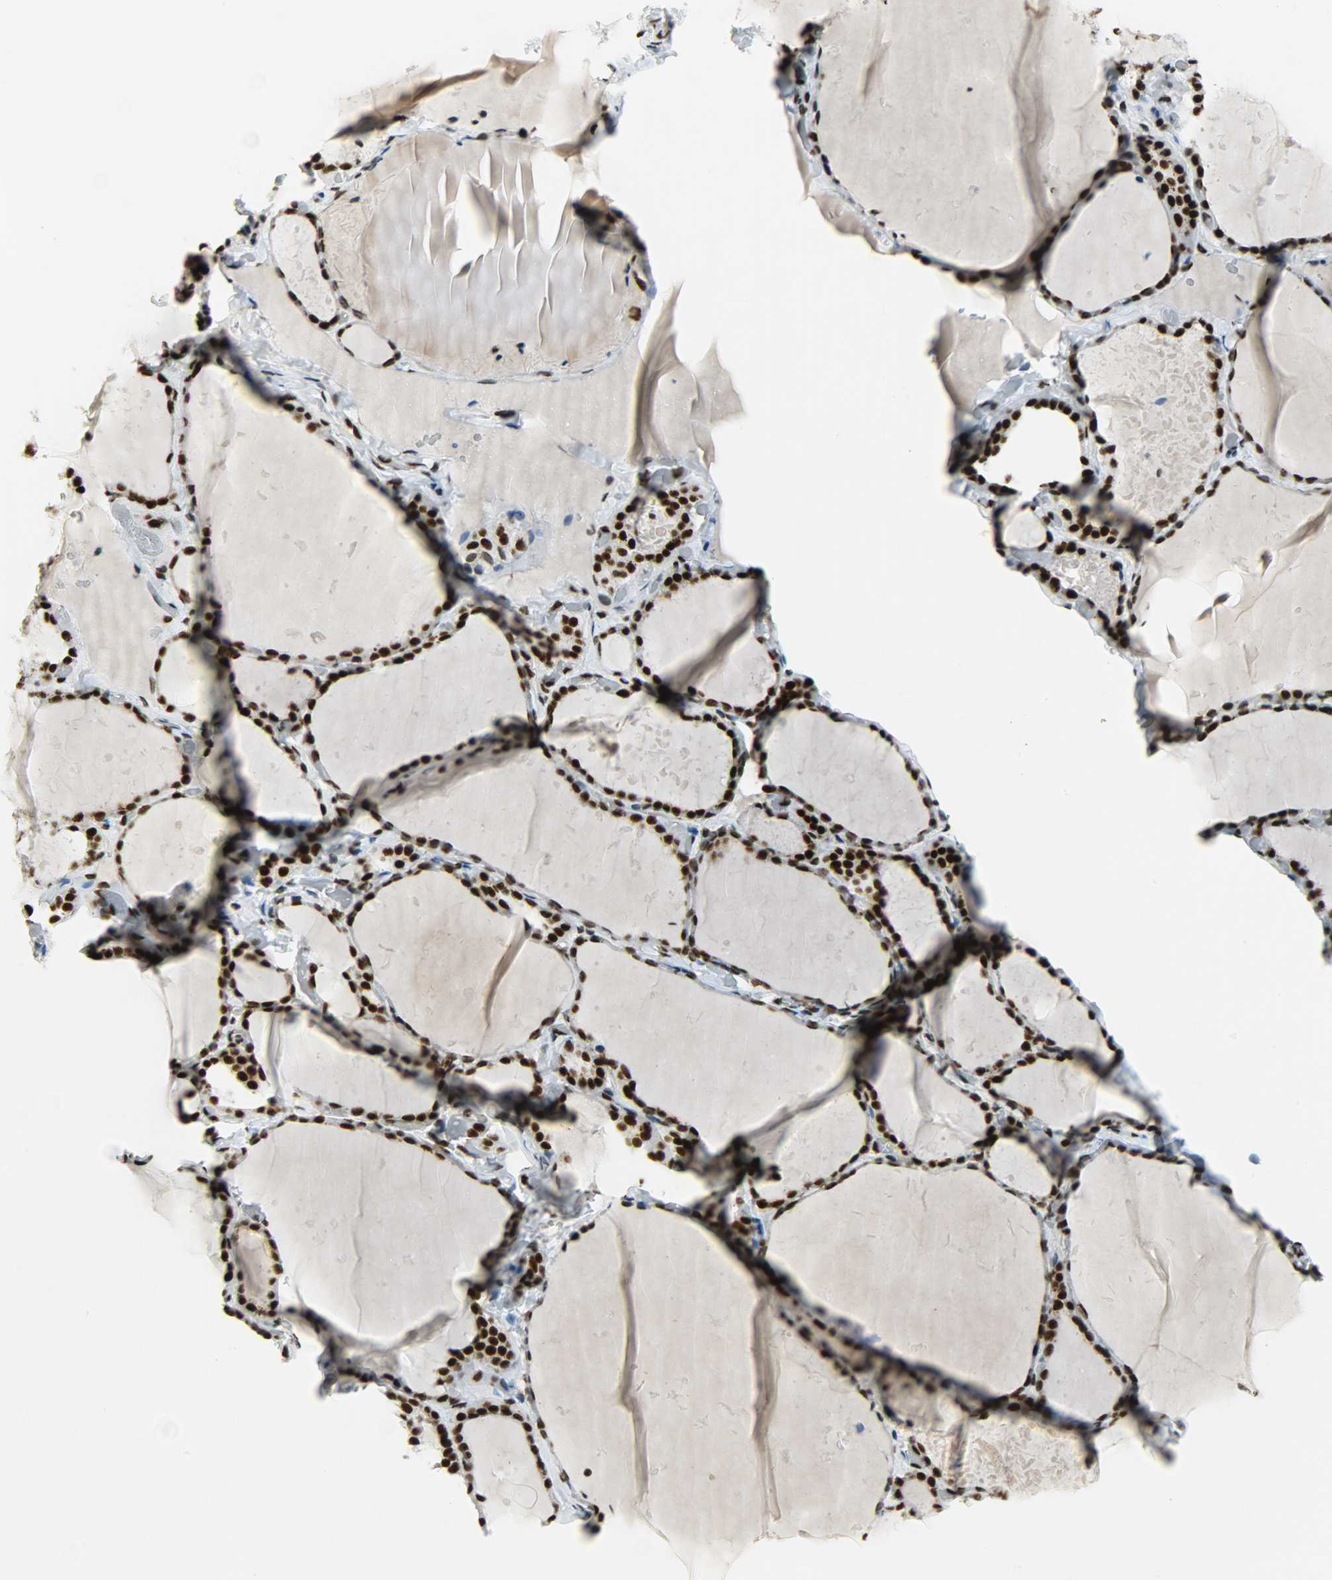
{"staining": {"intensity": "strong", "quantity": ">75%", "location": "nuclear"}, "tissue": "thyroid gland", "cell_type": "Glandular cells", "image_type": "normal", "snomed": [{"axis": "morphology", "description": "Normal tissue, NOS"}, {"axis": "topography", "description": "Thyroid gland"}], "caption": "Thyroid gland stained for a protein (brown) shows strong nuclear positive positivity in approximately >75% of glandular cells.", "gene": "SNRPA", "patient": {"sex": "female", "age": 22}}